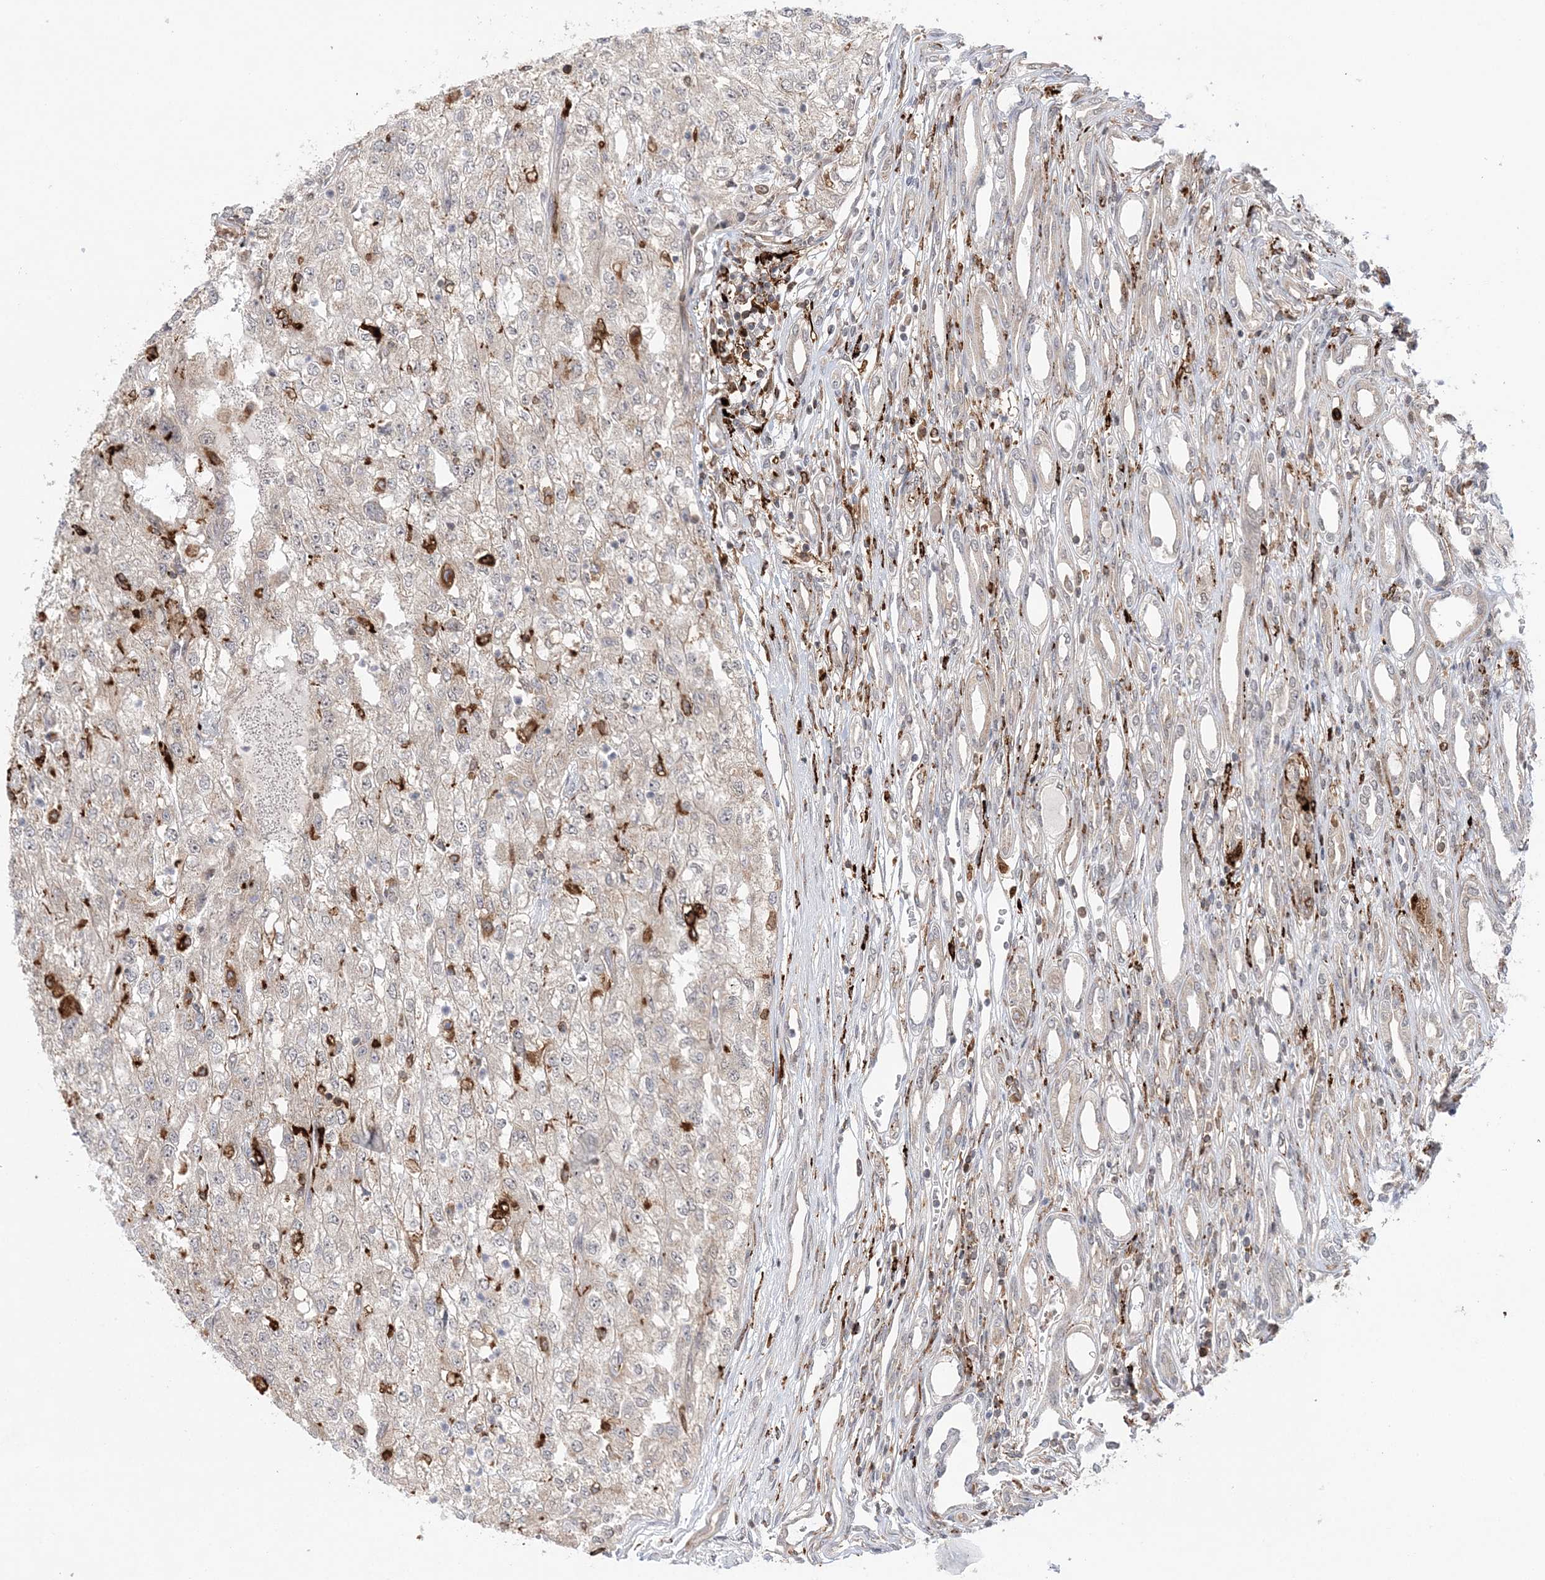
{"staining": {"intensity": "negative", "quantity": "none", "location": "none"}, "tissue": "renal cancer", "cell_type": "Tumor cells", "image_type": "cancer", "snomed": [{"axis": "morphology", "description": "Adenocarcinoma, NOS"}, {"axis": "topography", "description": "Kidney"}], "caption": "Immunohistochemistry (IHC) histopathology image of renal cancer stained for a protein (brown), which reveals no staining in tumor cells.", "gene": "ANAPC15", "patient": {"sex": "female", "age": 54}}